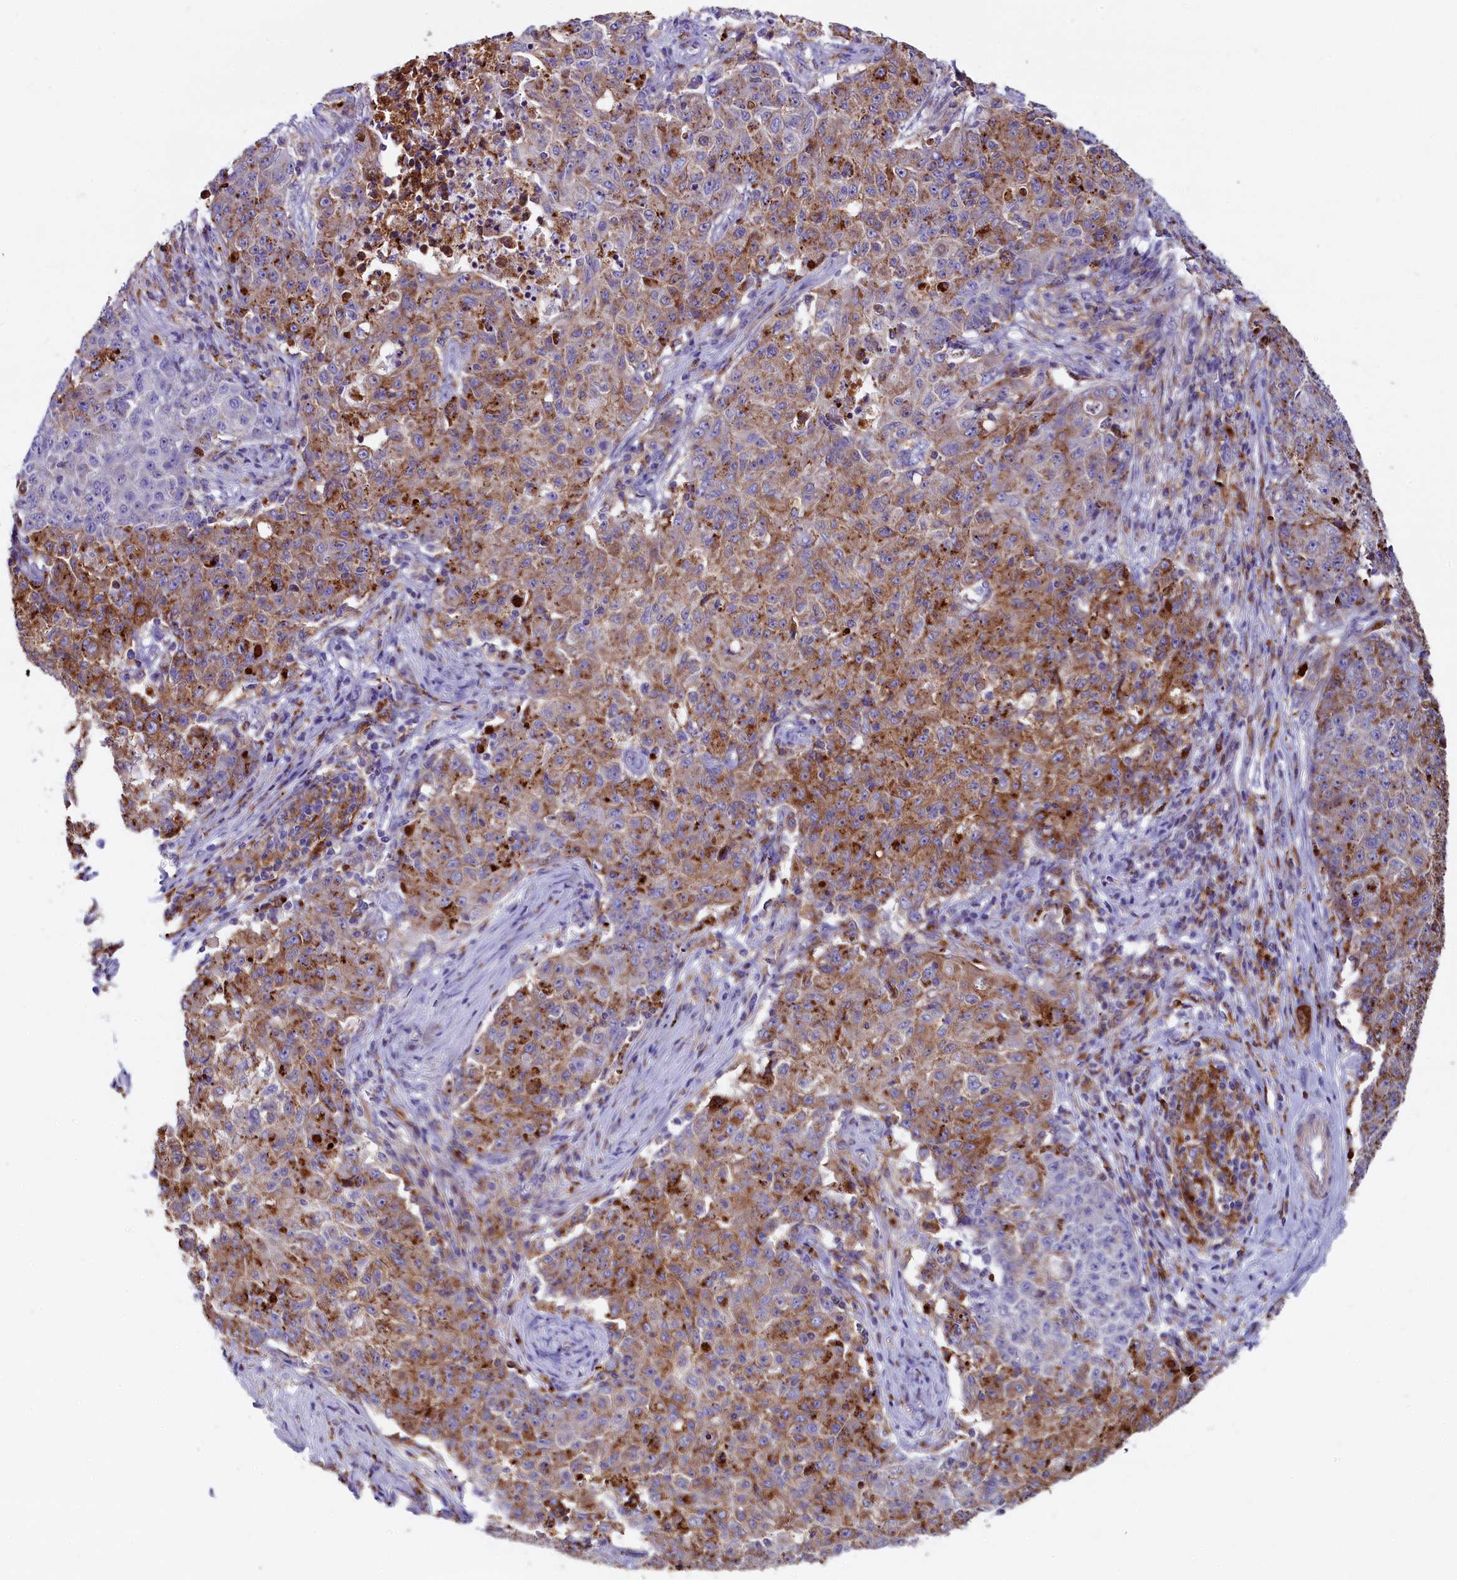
{"staining": {"intensity": "moderate", "quantity": ">75%", "location": "cytoplasmic/membranous"}, "tissue": "ovarian cancer", "cell_type": "Tumor cells", "image_type": "cancer", "snomed": [{"axis": "morphology", "description": "Carcinoma, endometroid"}, {"axis": "topography", "description": "Ovary"}], "caption": "IHC of human ovarian endometroid carcinoma exhibits medium levels of moderate cytoplasmic/membranous staining in about >75% of tumor cells.", "gene": "IL20RA", "patient": {"sex": "female", "age": 42}}